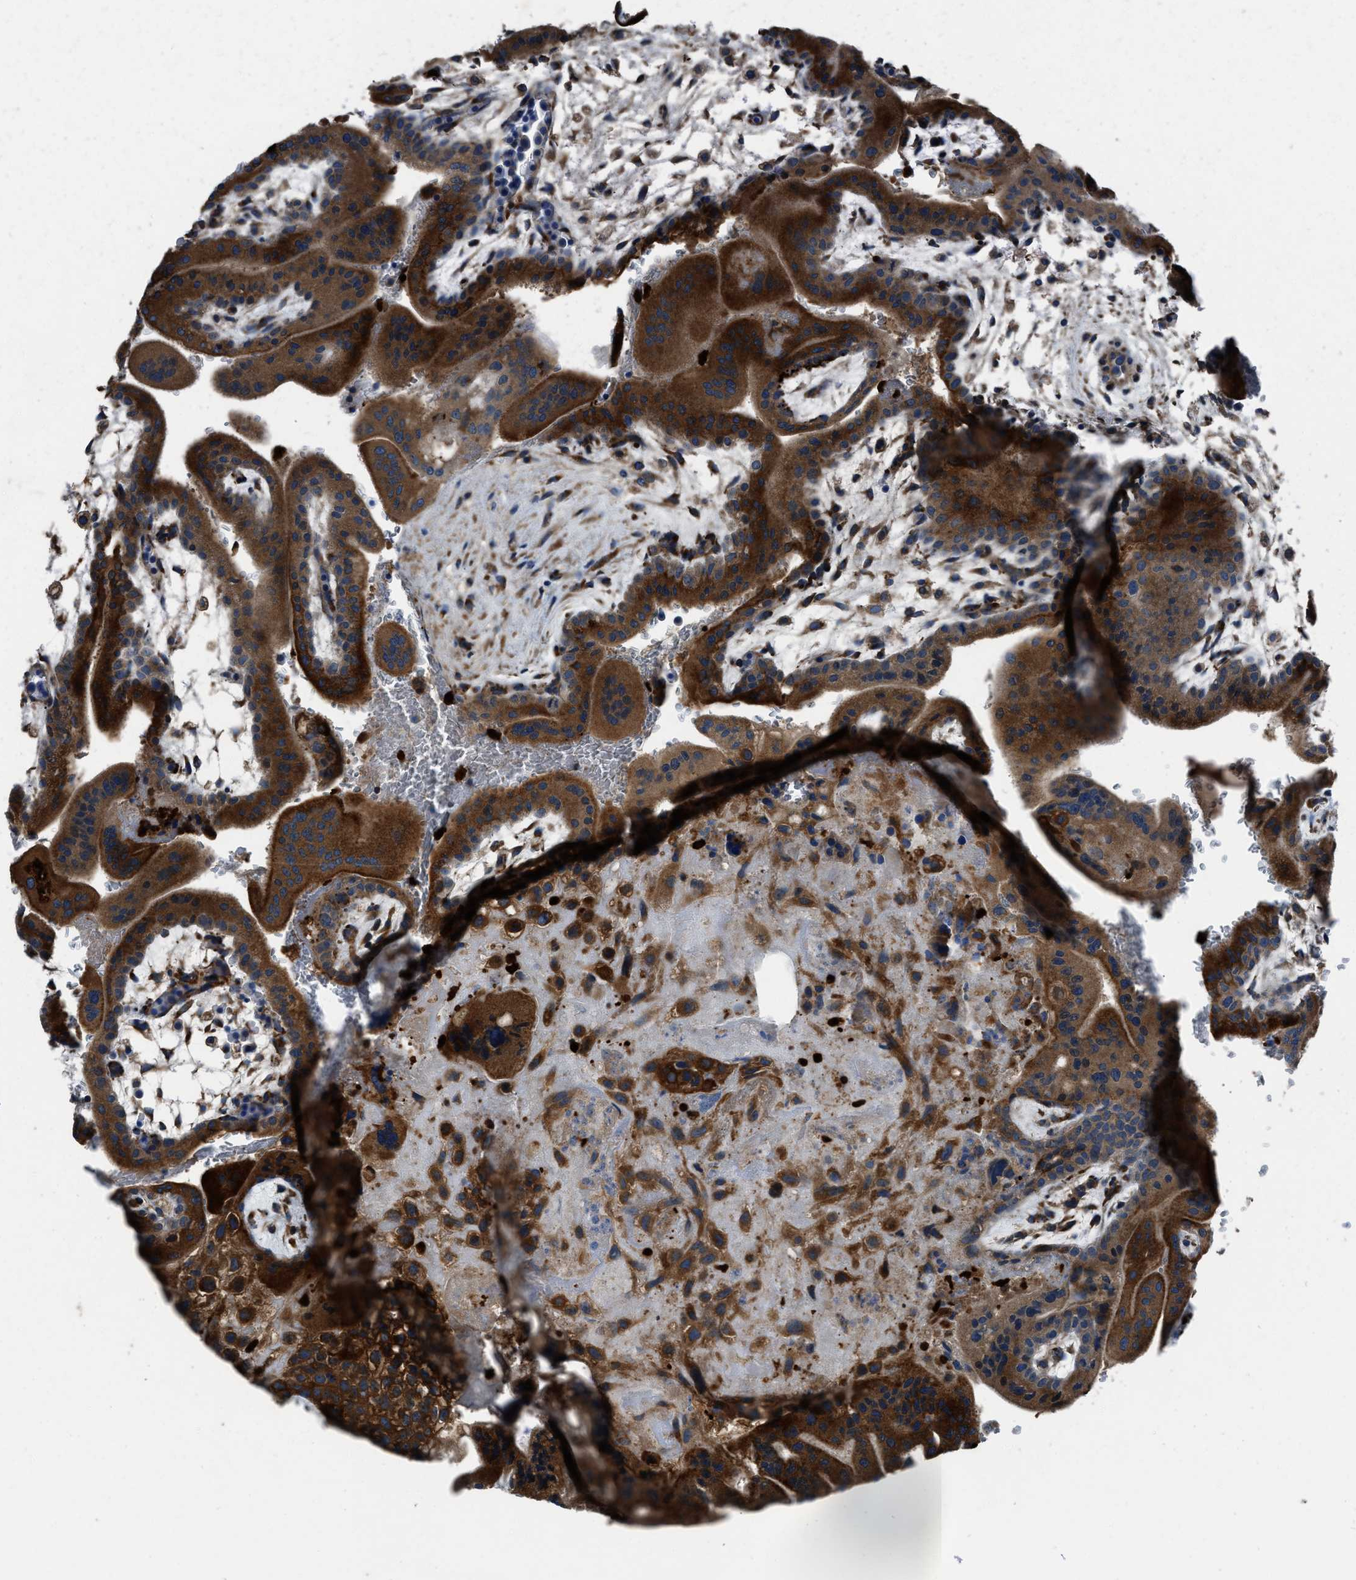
{"staining": {"intensity": "strong", "quantity": ">75%", "location": "cytoplasmic/membranous"}, "tissue": "placenta", "cell_type": "Decidual cells", "image_type": "normal", "snomed": [{"axis": "morphology", "description": "Normal tissue, NOS"}, {"axis": "topography", "description": "Placenta"}], "caption": "Brown immunohistochemical staining in unremarkable placenta reveals strong cytoplasmic/membranous expression in about >75% of decidual cells. The protein is stained brown, and the nuclei are stained in blue (DAB (3,3'-diaminobenzidine) IHC with brightfield microscopy, high magnification).", "gene": "ANGPT1", "patient": {"sex": "female", "age": 35}}